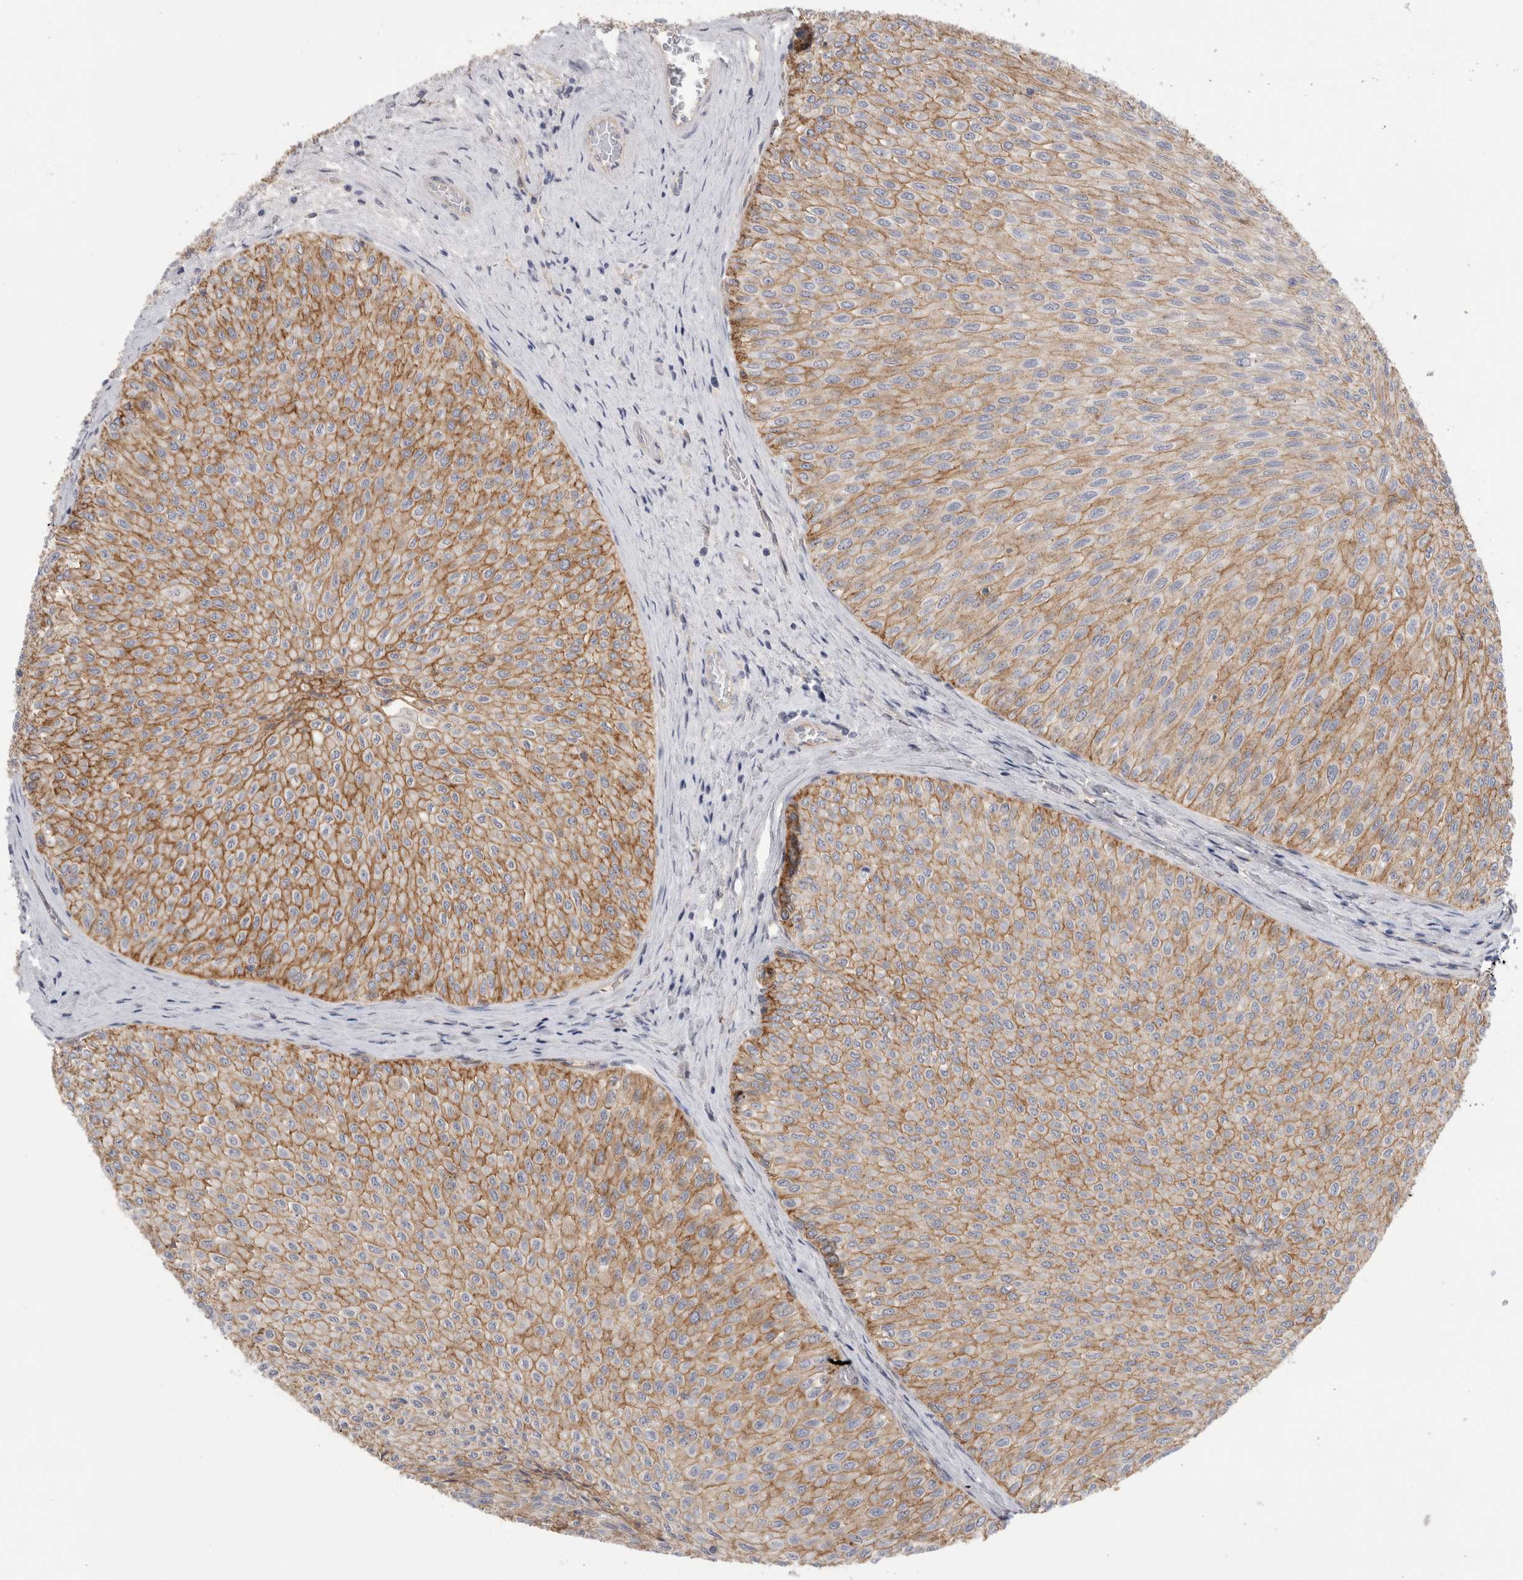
{"staining": {"intensity": "moderate", "quantity": ">75%", "location": "cytoplasmic/membranous"}, "tissue": "urothelial cancer", "cell_type": "Tumor cells", "image_type": "cancer", "snomed": [{"axis": "morphology", "description": "Urothelial carcinoma, Low grade"}, {"axis": "topography", "description": "Urinary bladder"}], "caption": "Low-grade urothelial carcinoma stained with DAB immunohistochemistry (IHC) demonstrates medium levels of moderate cytoplasmic/membranous positivity in approximately >75% of tumor cells.", "gene": "VANGL1", "patient": {"sex": "male", "age": 78}}